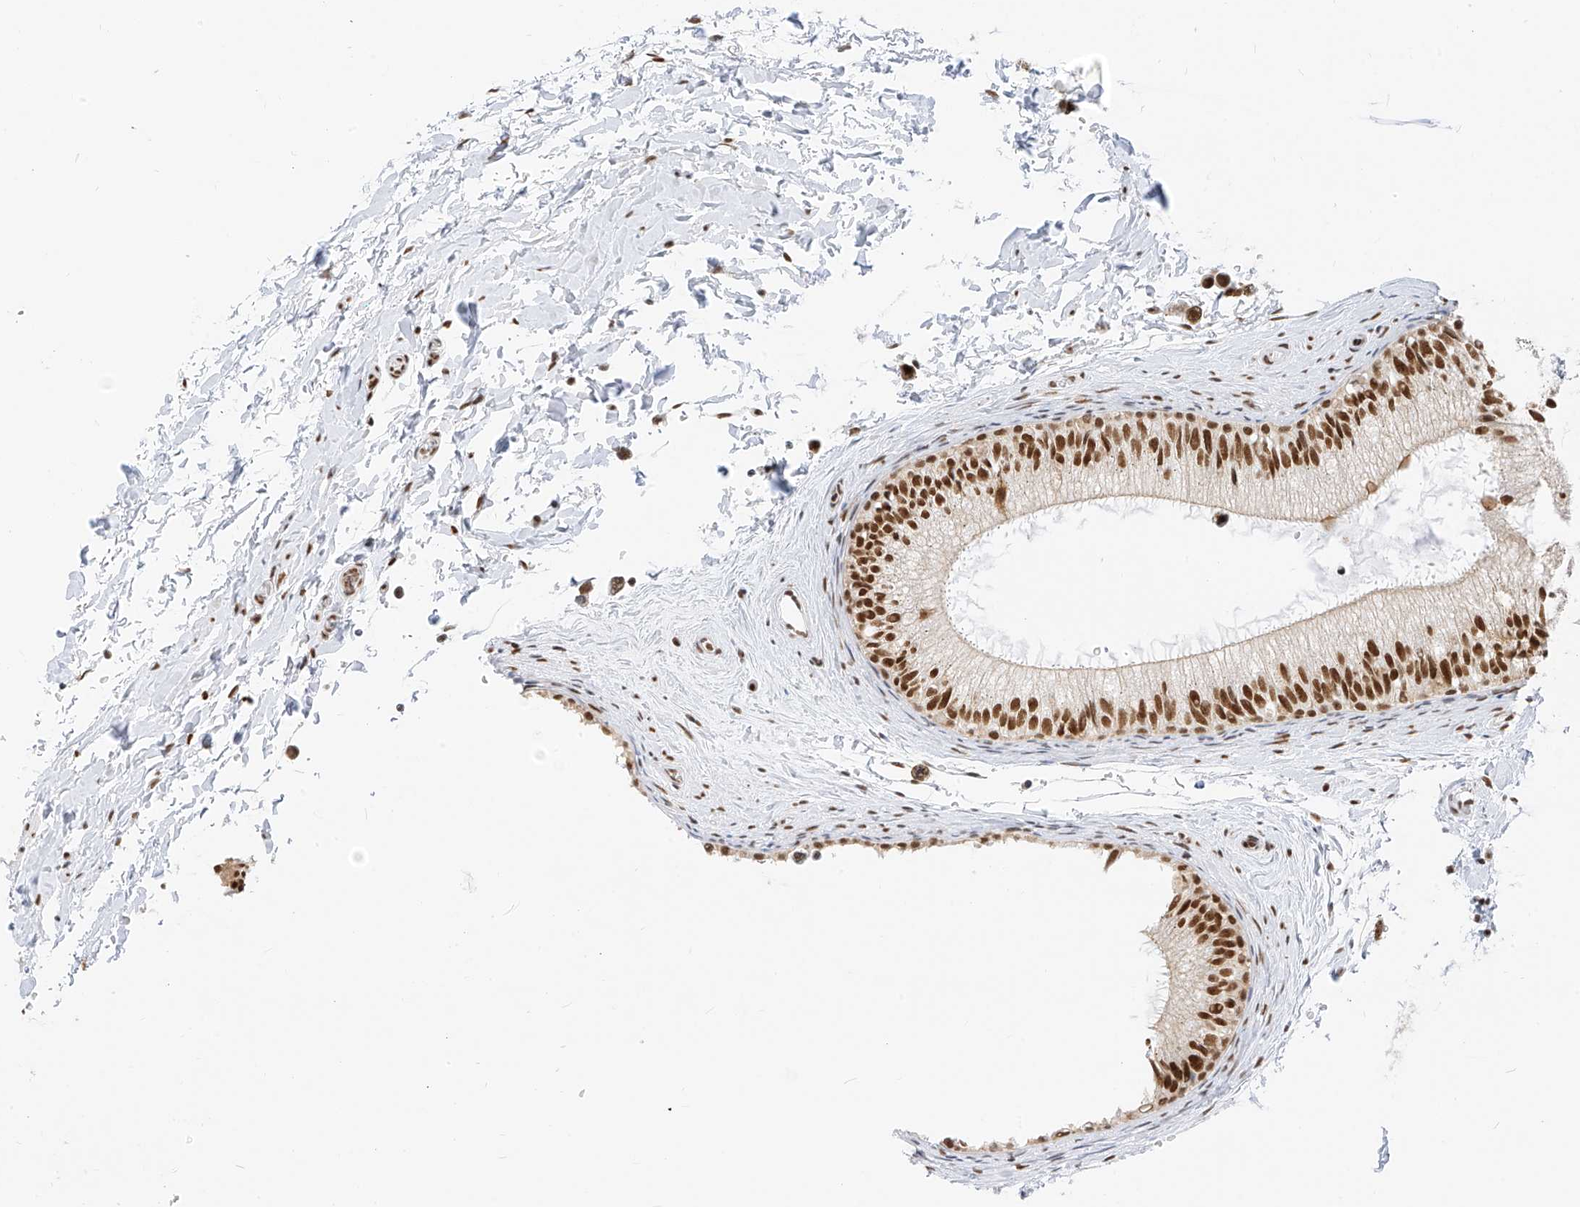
{"staining": {"intensity": "strong", "quantity": ">75%", "location": "nuclear"}, "tissue": "epididymis", "cell_type": "Glandular cells", "image_type": "normal", "snomed": [{"axis": "morphology", "description": "Normal tissue, NOS"}, {"axis": "topography", "description": "Epididymis"}], "caption": "Immunohistochemistry (IHC) photomicrograph of unremarkable epididymis: epididymis stained using IHC exhibits high levels of strong protein expression localized specifically in the nuclear of glandular cells, appearing as a nuclear brown color.", "gene": "SMARCA2", "patient": {"sex": "male", "age": 34}}